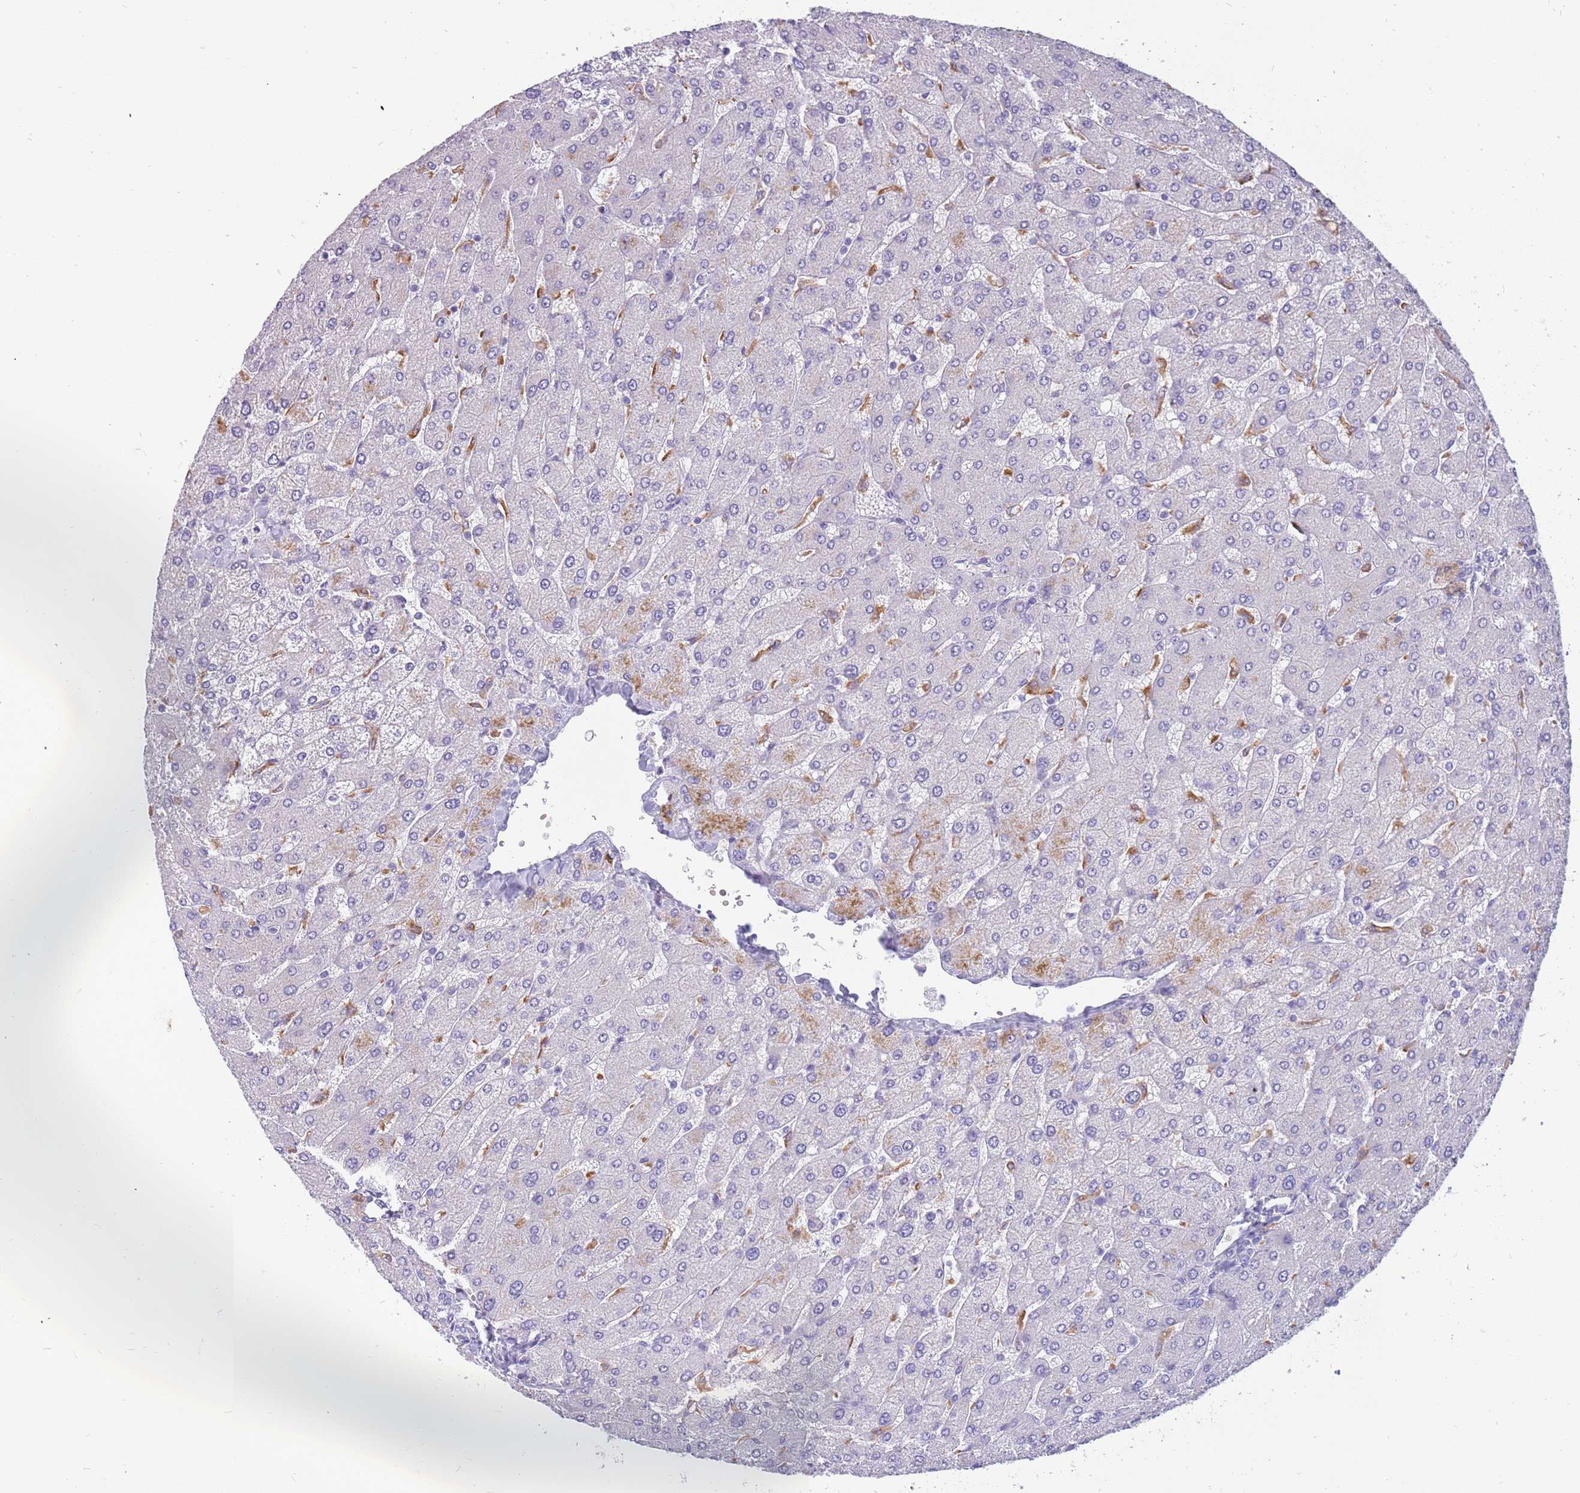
{"staining": {"intensity": "negative", "quantity": "none", "location": "none"}, "tissue": "liver", "cell_type": "Cholangiocytes", "image_type": "normal", "snomed": [{"axis": "morphology", "description": "Normal tissue, NOS"}, {"axis": "topography", "description": "Liver"}], "caption": "The image displays no significant expression in cholangiocytes of liver.", "gene": "RHCG", "patient": {"sex": "male", "age": 55}}